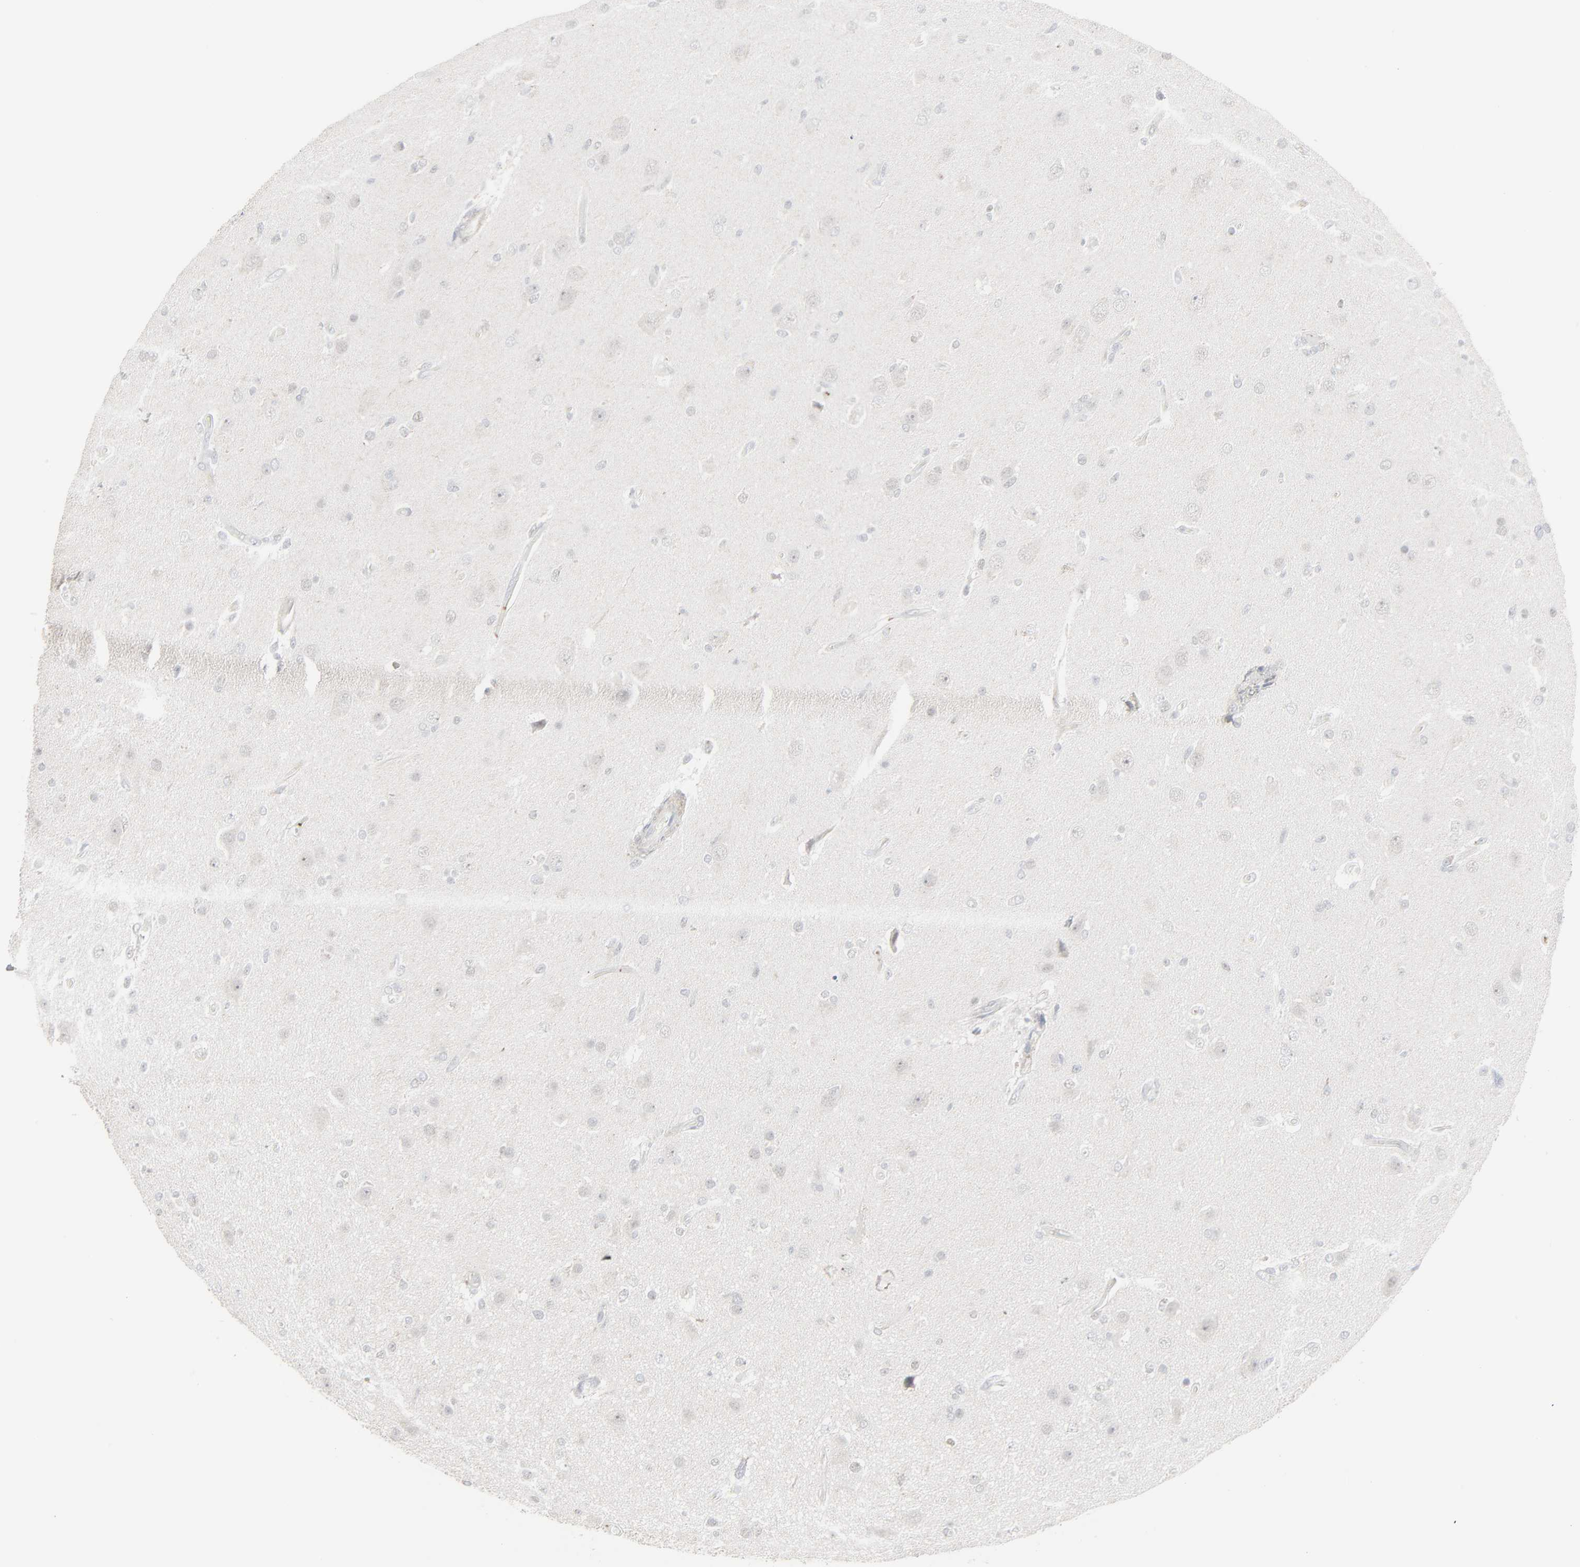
{"staining": {"intensity": "negative", "quantity": "none", "location": "none"}, "tissue": "glioma", "cell_type": "Tumor cells", "image_type": "cancer", "snomed": [{"axis": "morphology", "description": "Glioma, malignant, High grade"}, {"axis": "topography", "description": "Brain"}], "caption": "A micrograph of human malignant glioma (high-grade) is negative for staining in tumor cells.", "gene": "NEUROD1", "patient": {"sex": "male", "age": 33}}